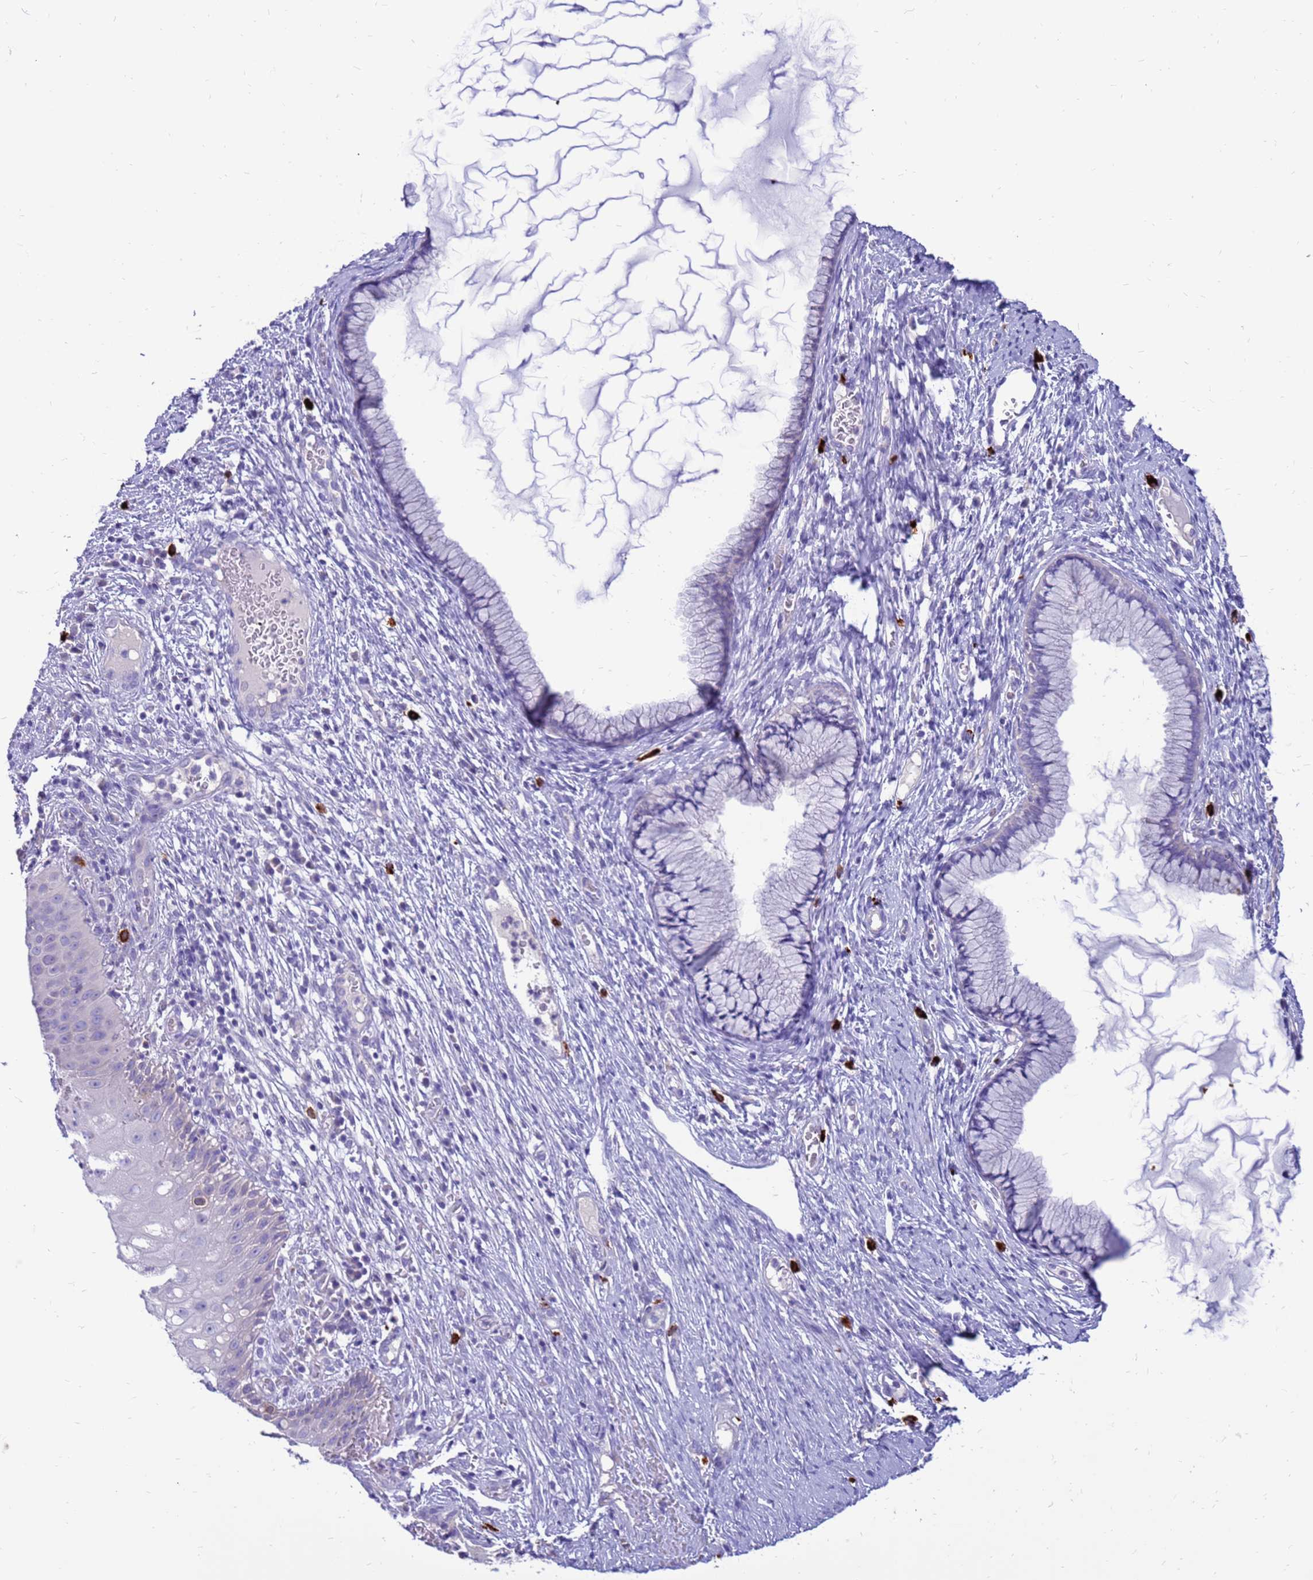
{"staining": {"intensity": "negative", "quantity": "none", "location": "none"}, "tissue": "cervix", "cell_type": "Glandular cells", "image_type": "normal", "snomed": [{"axis": "morphology", "description": "Normal tissue, NOS"}, {"axis": "topography", "description": "Cervix"}], "caption": "This histopathology image is of unremarkable cervix stained with immunohistochemistry (IHC) to label a protein in brown with the nuclei are counter-stained blue. There is no positivity in glandular cells. (DAB (3,3'-diaminobenzidine) immunohistochemistry (IHC) visualized using brightfield microscopy, high magnification).", "gene": "PDE10A", "patient": {"sex": "female", "age": 42}}